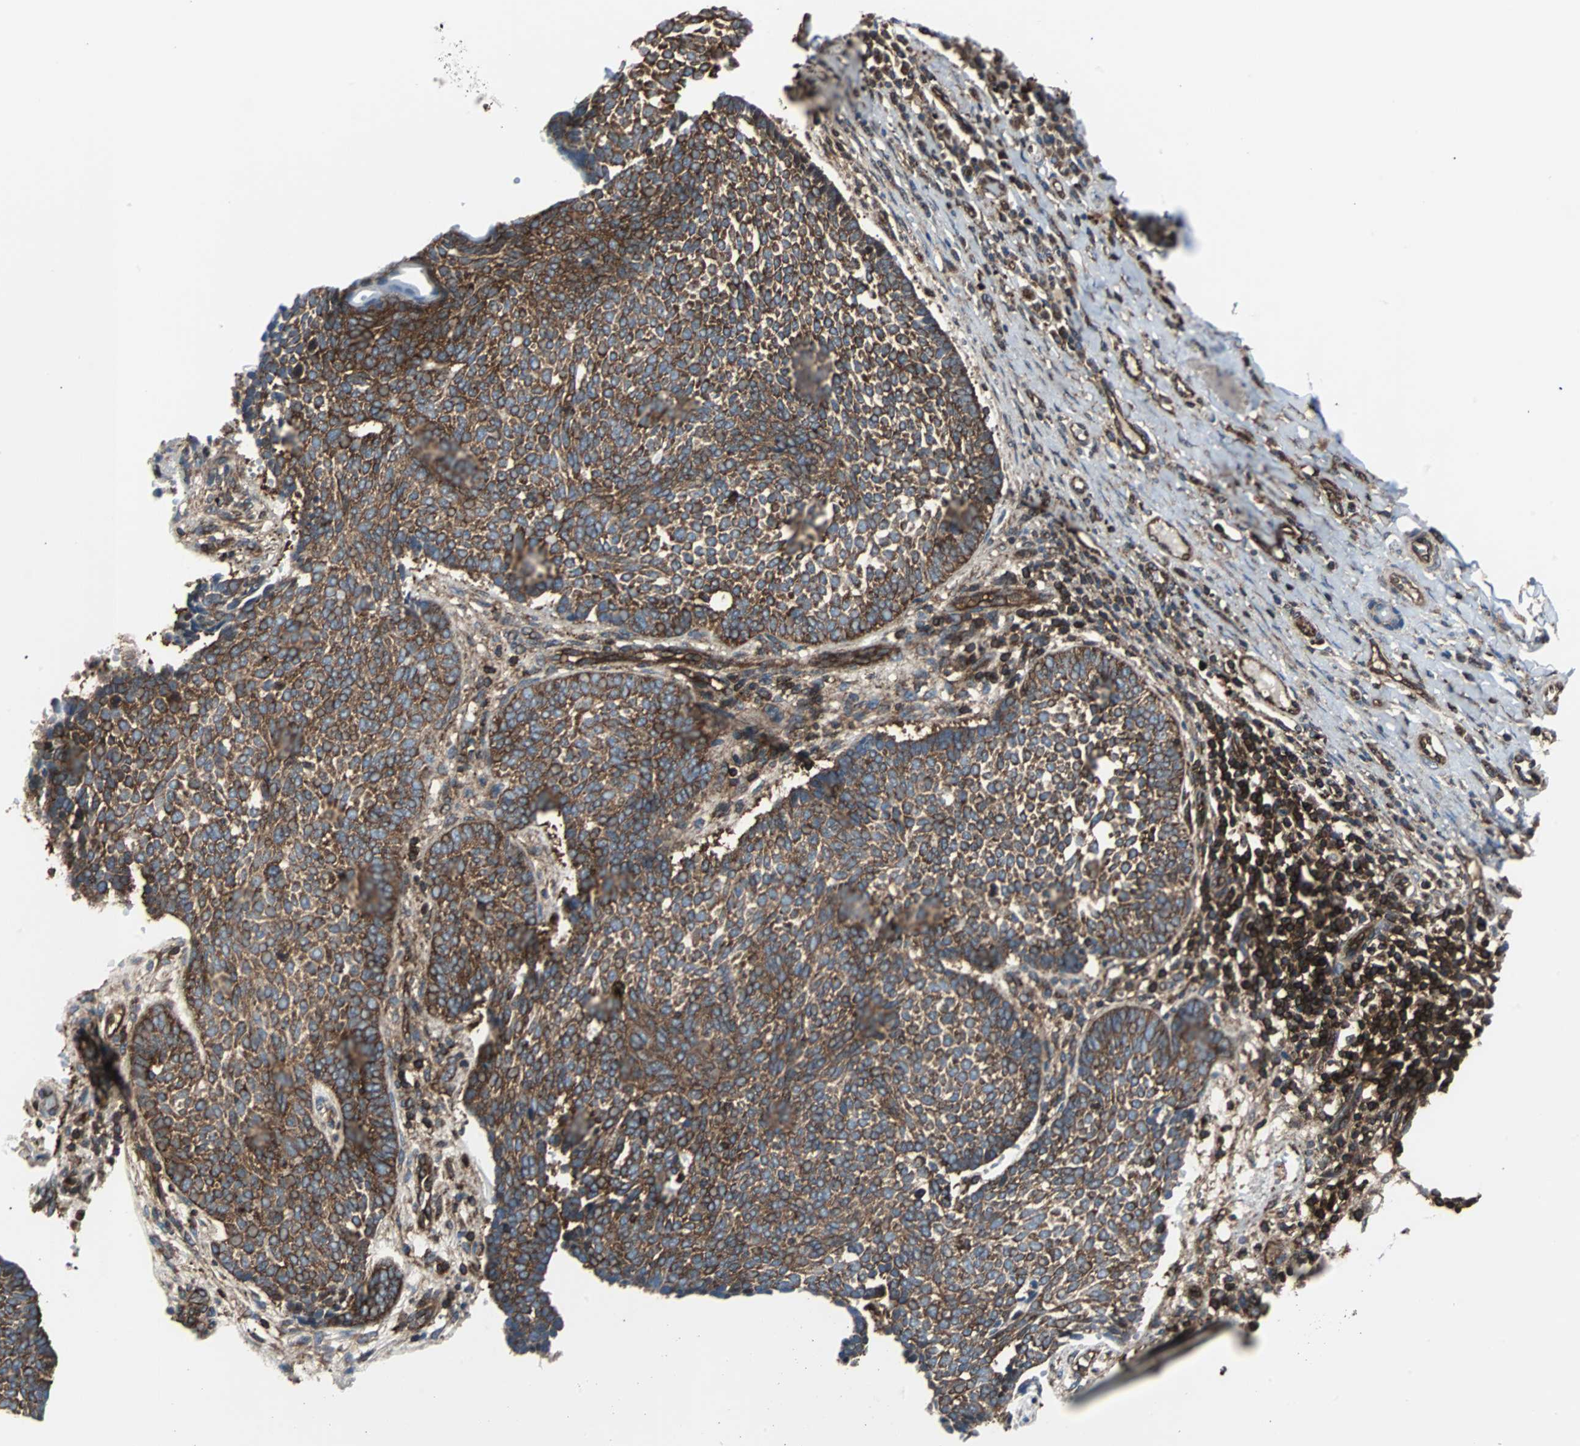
{"staining": {"intensity": "strong", "quantity": ">75%", "location": "cytoplasmic/membranous"}, "tissue": "skin cancer", "cell_type": "Tumor cells", "image_type": "cancer", "snomed": [{"axis": "morphology", "description": "Normal tissue, NOS"}, {"axis": "morphology", "description": "Basal cell carcinoma"}, {"axis": "topography", "description": "Skin"}], "caption": "Protein expression analysis of skin cancer reveals strong cytoplasmic/membranous expression in about >75% of tumor cells. (Stains: DAB in brown, nuclei in blue, Microscopy: brightfield microscopy at high magnification).", "gene": "RELA", "patient": {"sex": "male", "age": 87}}